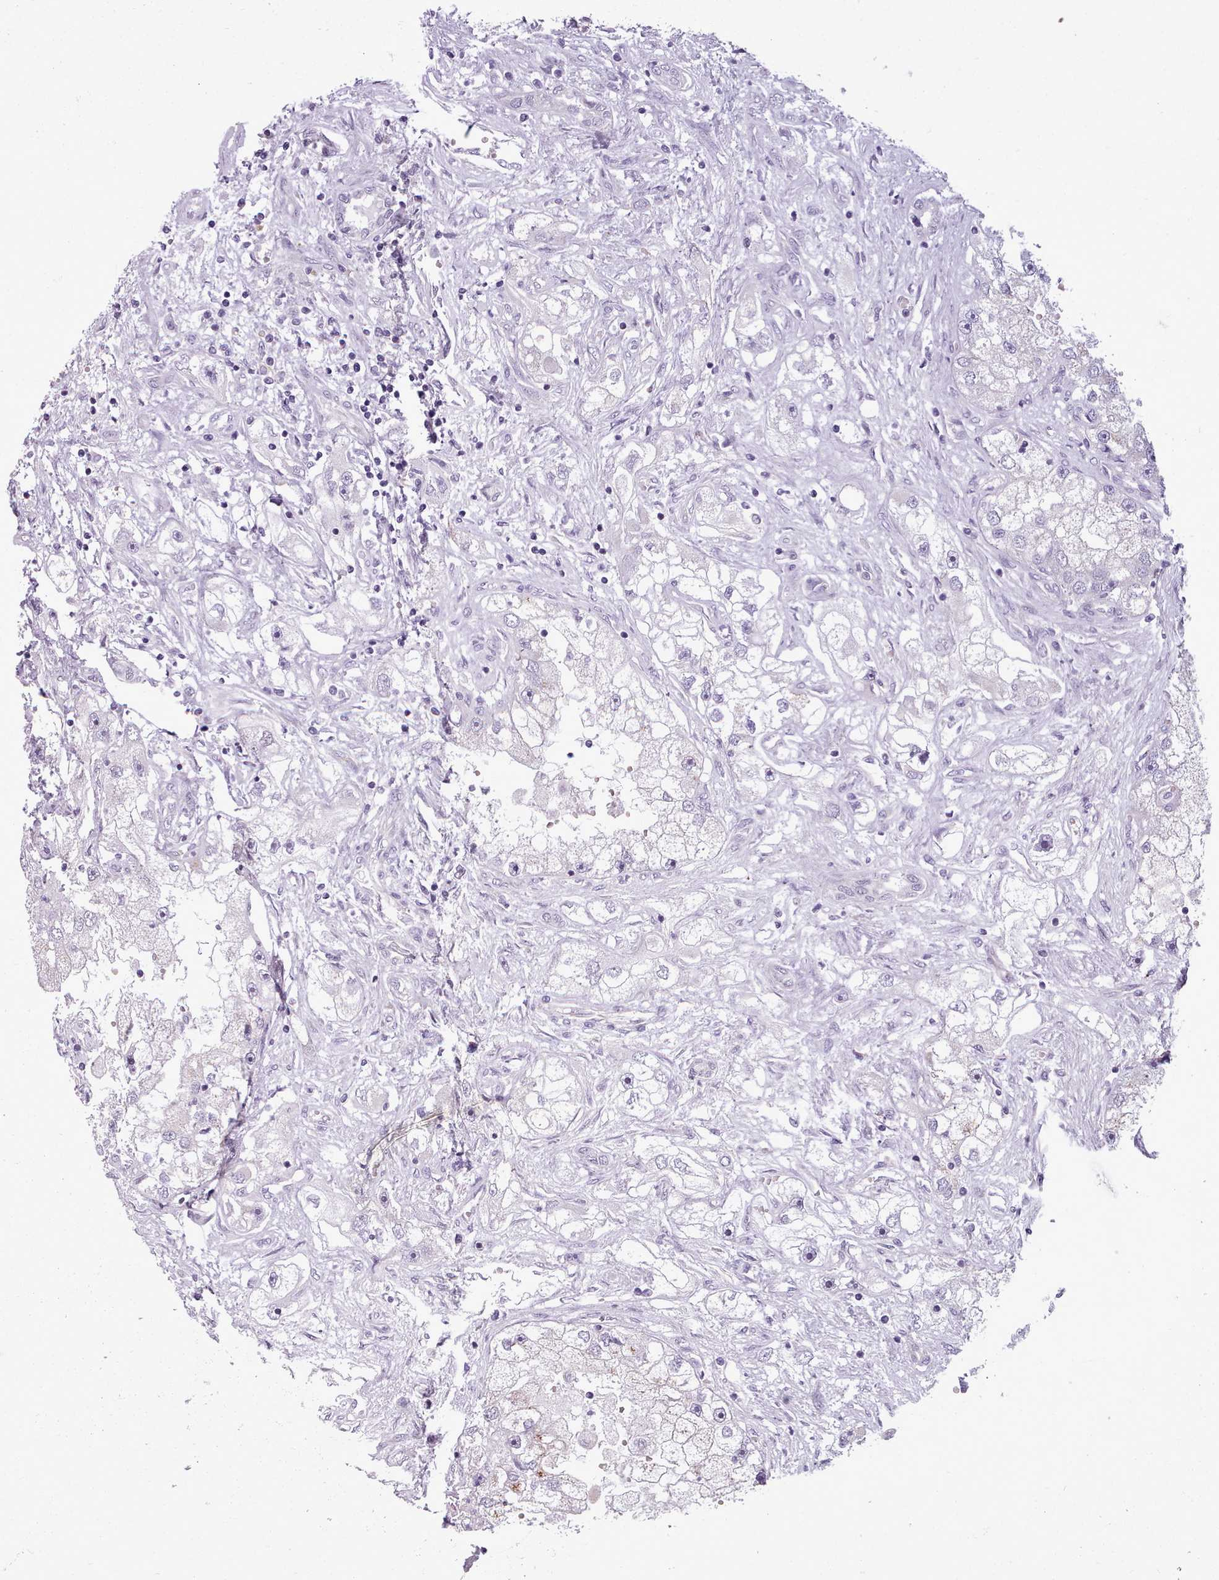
{"staining": {"intensity": "negative", "quantity": "none", "location": "none"}, "tissue": "renal cancer", "cell_type": "Tumor cells", "image_type": "cancer", "snomed": [{"axis": "morphology", "description": "Adenocarcinoma, NOS"}, {"axis": "topography", "description": "Kidney"}], "caption": "Protein analysis of renal cancer (adenocarcinoma) reveals no significant expression in tumor cells.", "gene": "SLURP1", "patient": {"sex": "male", "age": 63}}